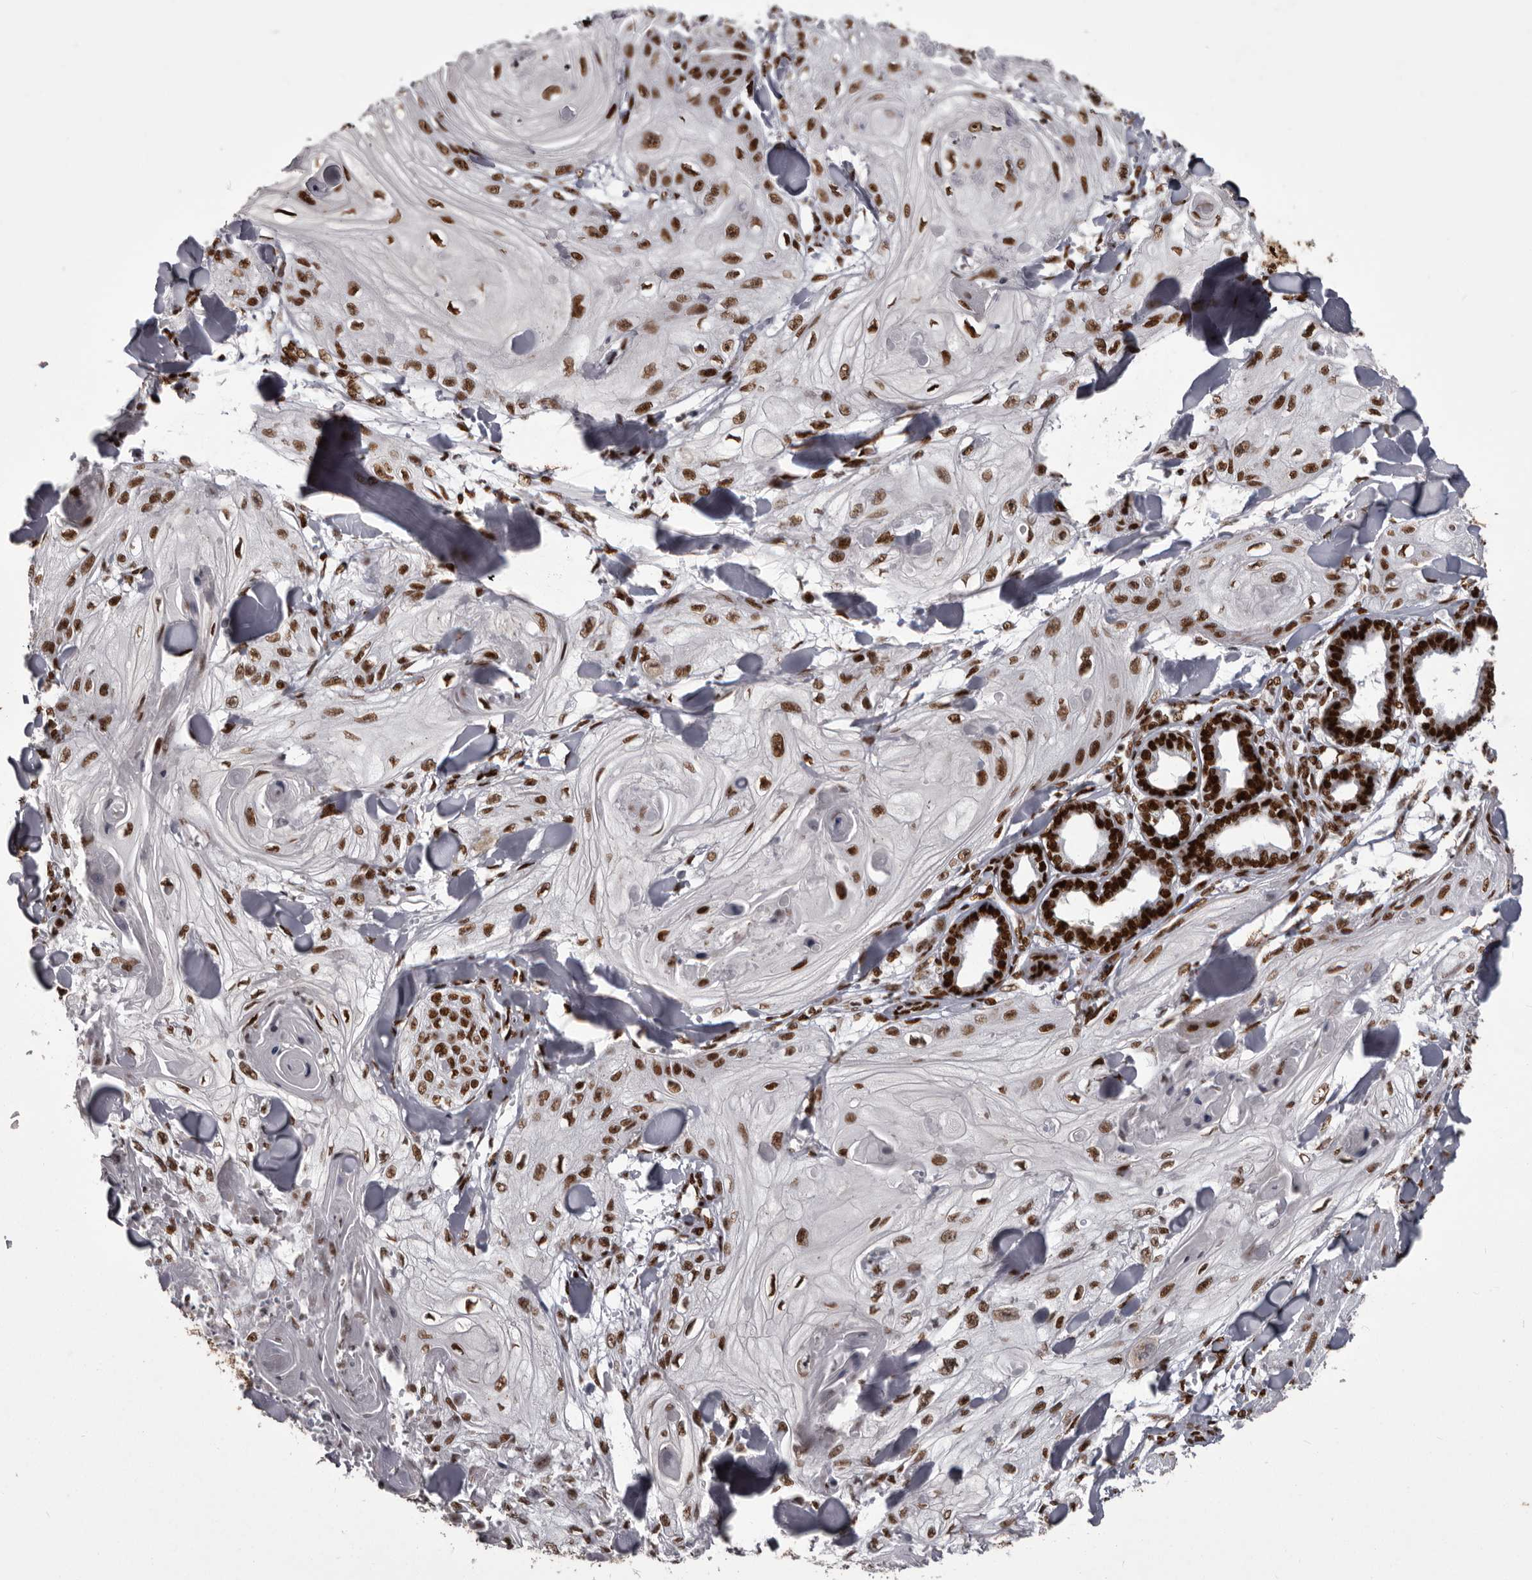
{"staining": {"intensity": "strong", "quantity": ">75%", "location": "nuclear"}, "tissue": "skin cancer", "cell_type": "Tumor cells", "image_type": "cancer", "snomed": [{"axis": "morphology", "description": "Squamous cell carcinoma, NOS"}, {"axis": "topography", "description": "Skin"}], "caption": "IHC of skin squamous cell carcinoma demonstrates high levels of strong nuclear positivity in about >75% of tumor cells.", "gene": "NUMA1", "patient": {"sex": "male", "age": 74}}